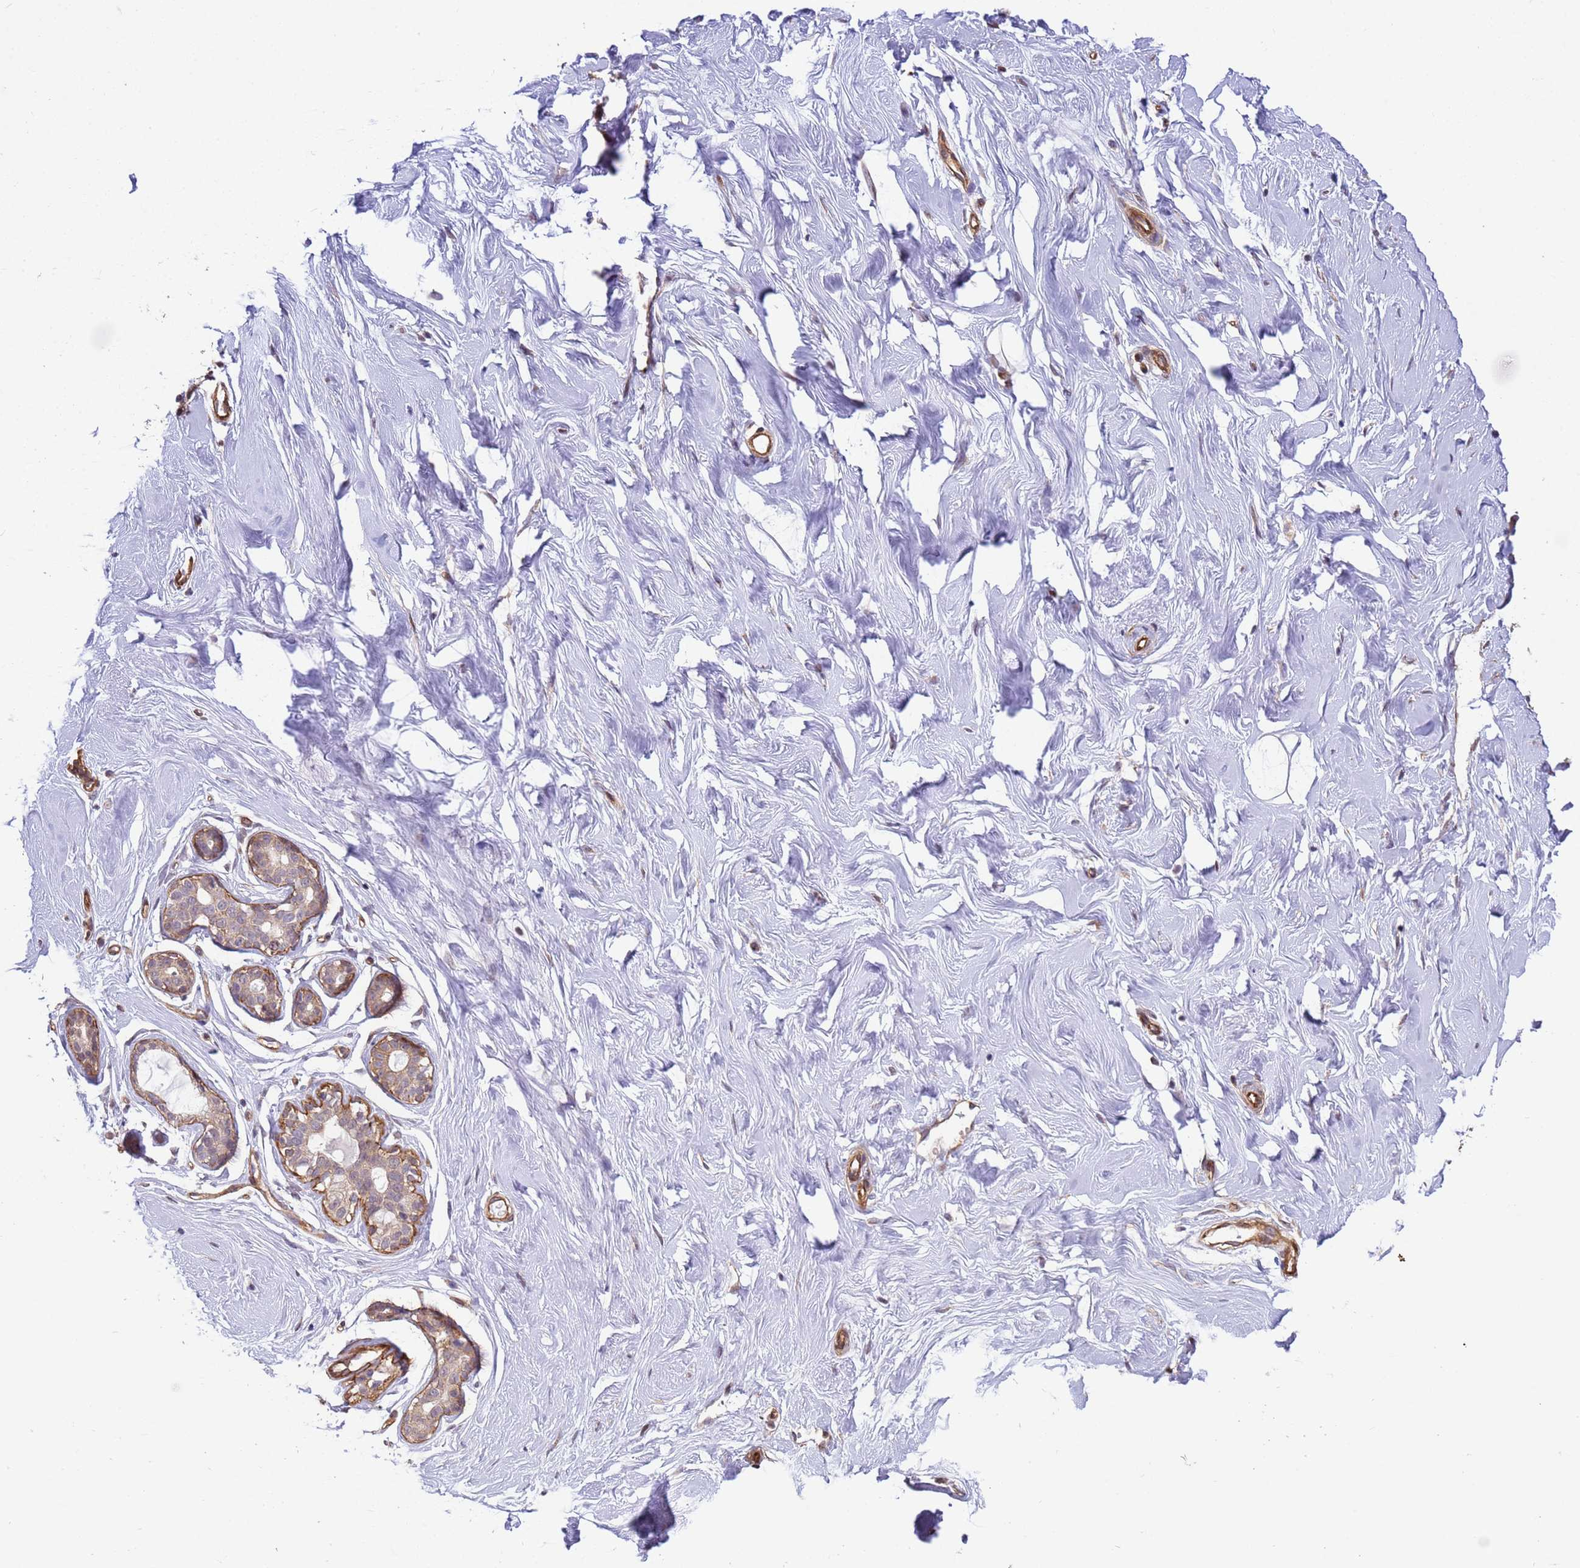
{"staining": {"intensity": "negative", "quantity": "none", "location": "none"}, "tissue": "breast", "cell_type": "Adipocytes", "image_type": "normal", "snomed": [{"axis": "morphology", "description": "Normal tissue, NOS"}, {"axis": "morphology", "description": "Adenoma, NOS"}, {"axis": "topography", "description": "Breast"}], "caption": "High power microscopy photomicrograph of an immunohistochemistry image of normal breast, revealing no significant expression in adipocytes. (Stains: DAB immunohistochemistry with hematoxylin counter stain, Microscopy: brightfield microscopy at high magnification).", "gene": "ITGB4", "patient": {"sex": "female", "age": 23}}